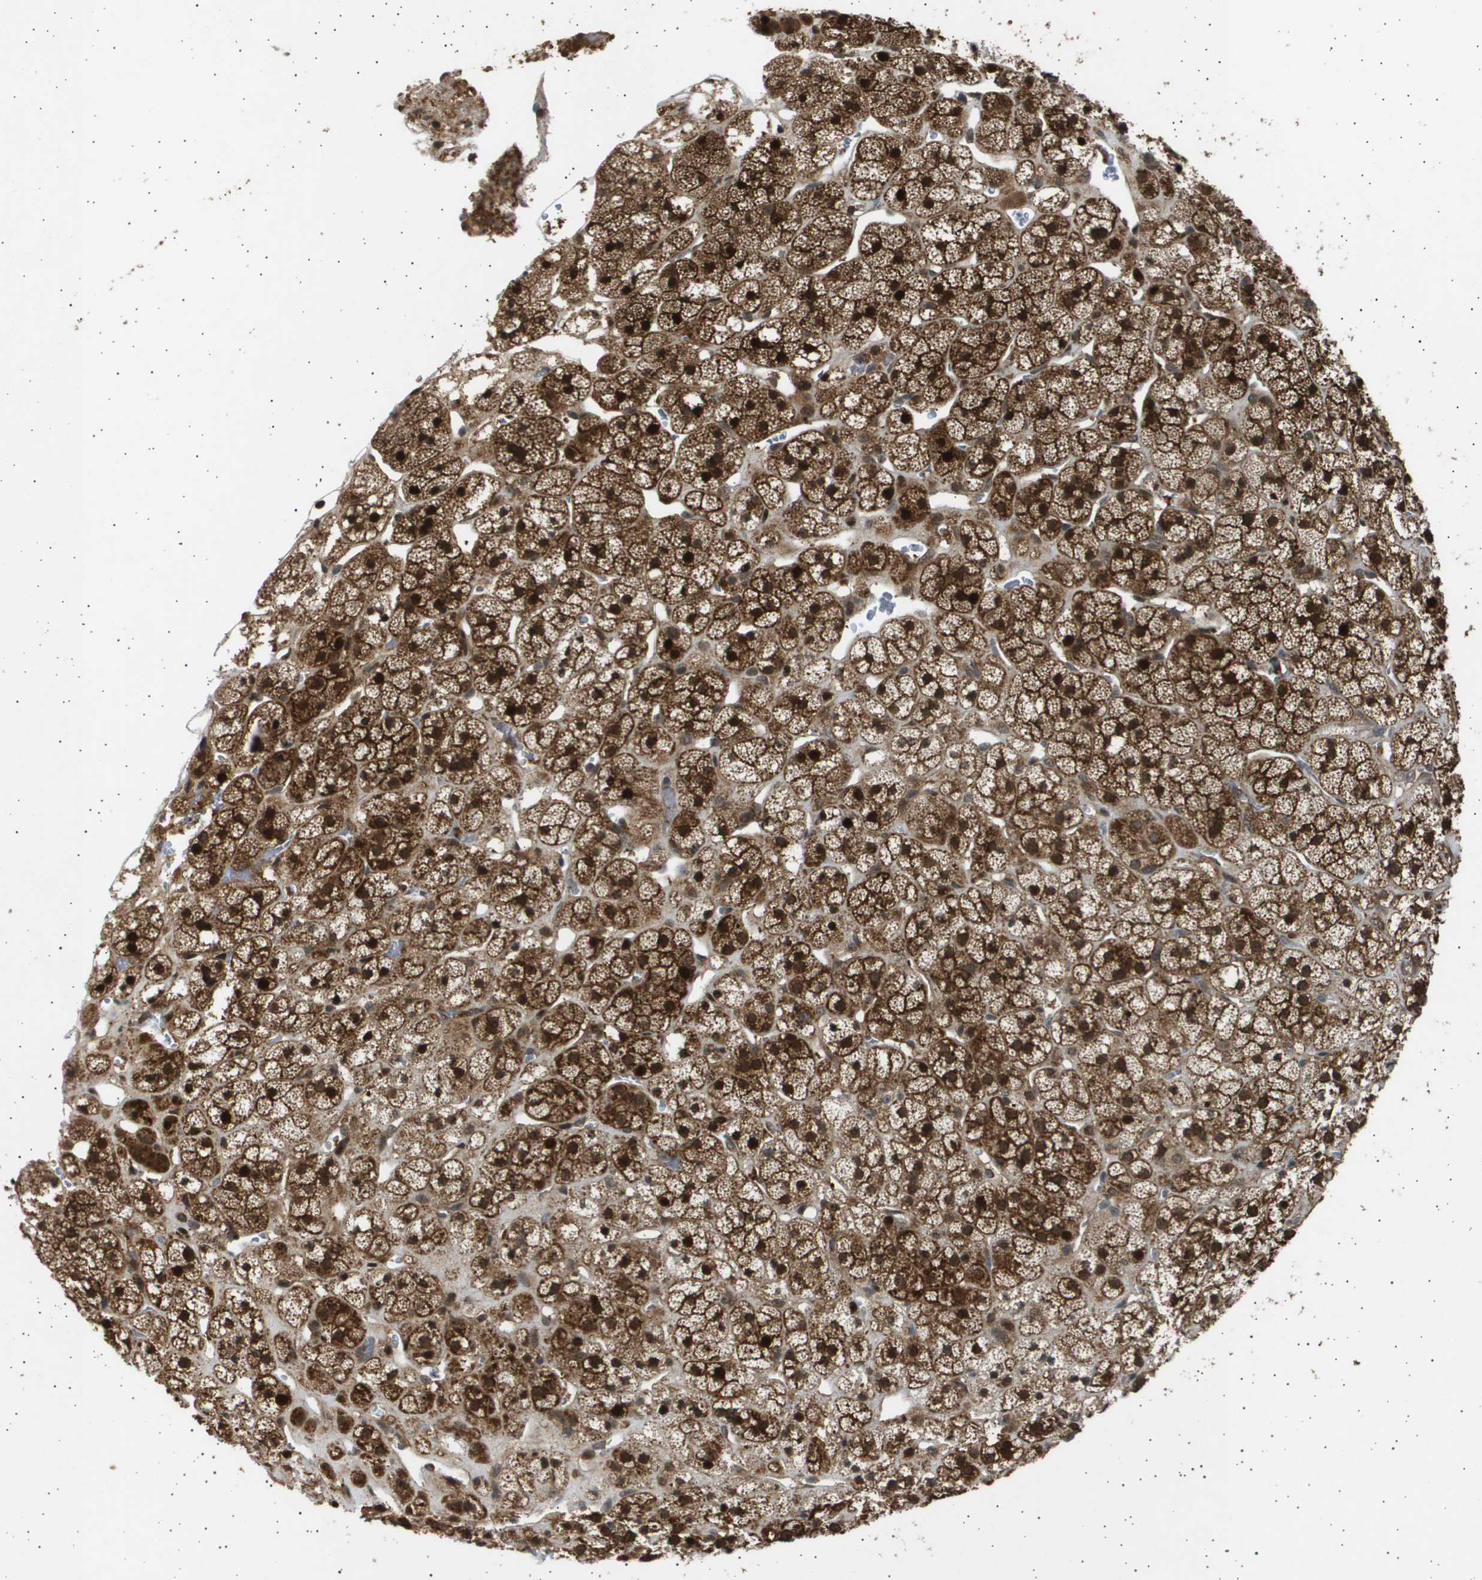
{"staining": {"intensity": "strong", "quantity": ">75%", "location": "cytoplasmic/membranous,nuclear"}, "tissue": "adrenal gland", "cell_type": "Glandular cells", "image_type": "normal", "snomed": [{"axis": "morphology", "description": "Normal tissue, NOS"}, {"axis": "topography", "description": "Adrenal gland"}], "caption": "Normal adrenal gland demonstrates strong cytoplasmic/membranous,nuclear positivity in about >75% of glandular cells, visualized by immunohistochemistry. (brown staining indicates protein expression, while blue staining denotes nuclei).", "gene": "TNRC6A", "patient": {"sex": "male", "age": 56}}